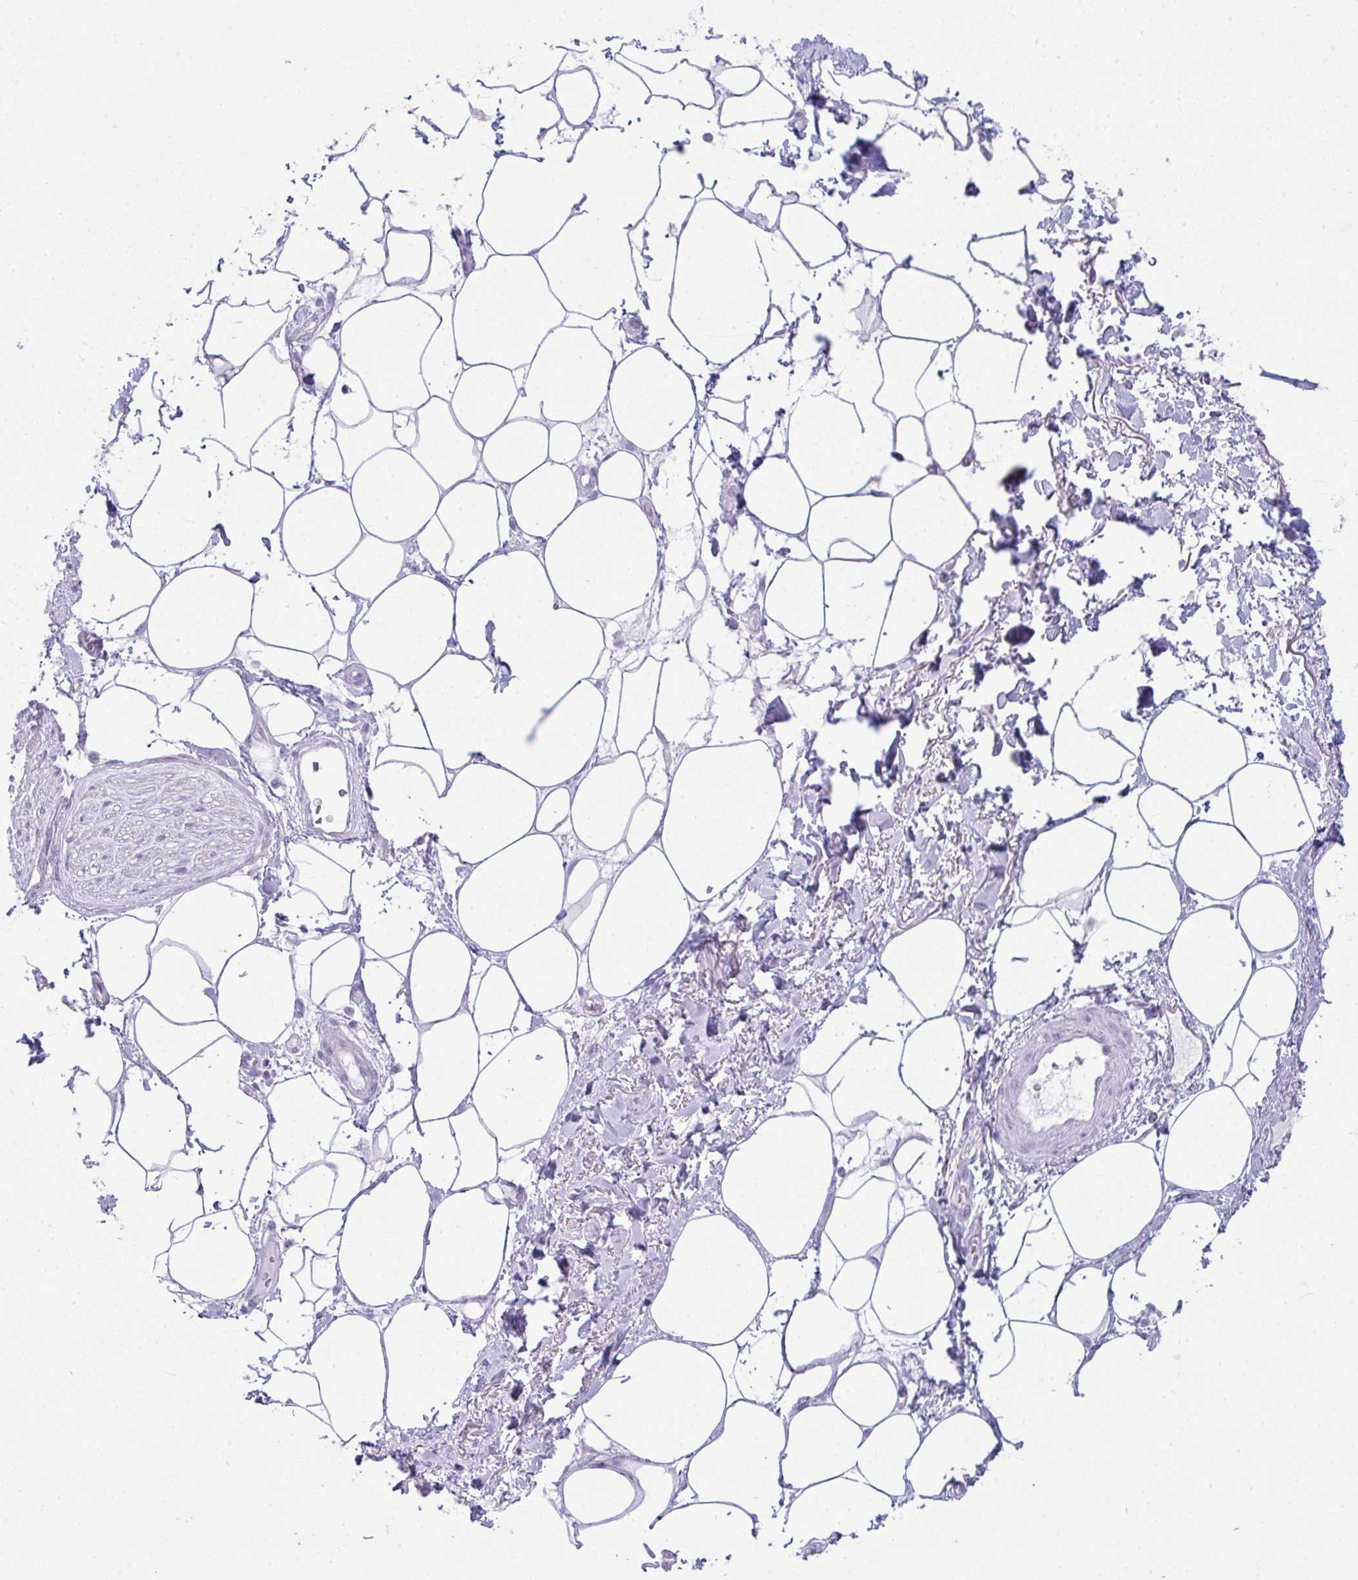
{"staining": {"intensity": "negative", "quantity": "none", "location": "none"}, "tissue": "adipose tissue", "cell_type": "Adipocytes", "image_type": "normal", "snomed": [{"axis": "morphology", "description": "Normal tissue, NOS"}, {"axis": "topography", "description": "Vagina"}, {"axis": "topography", "description": "Peripheral nerve tissue"}], "caption": "A high-resolution photomicrograph shows IHC staining of benign adipose tissue, which exhibits no significant positivity in adipocytes. (DAB immunohistochemistry, high magnification).", "gene": "RASL10A", "patient": {"sex": "female", "age": 71}}